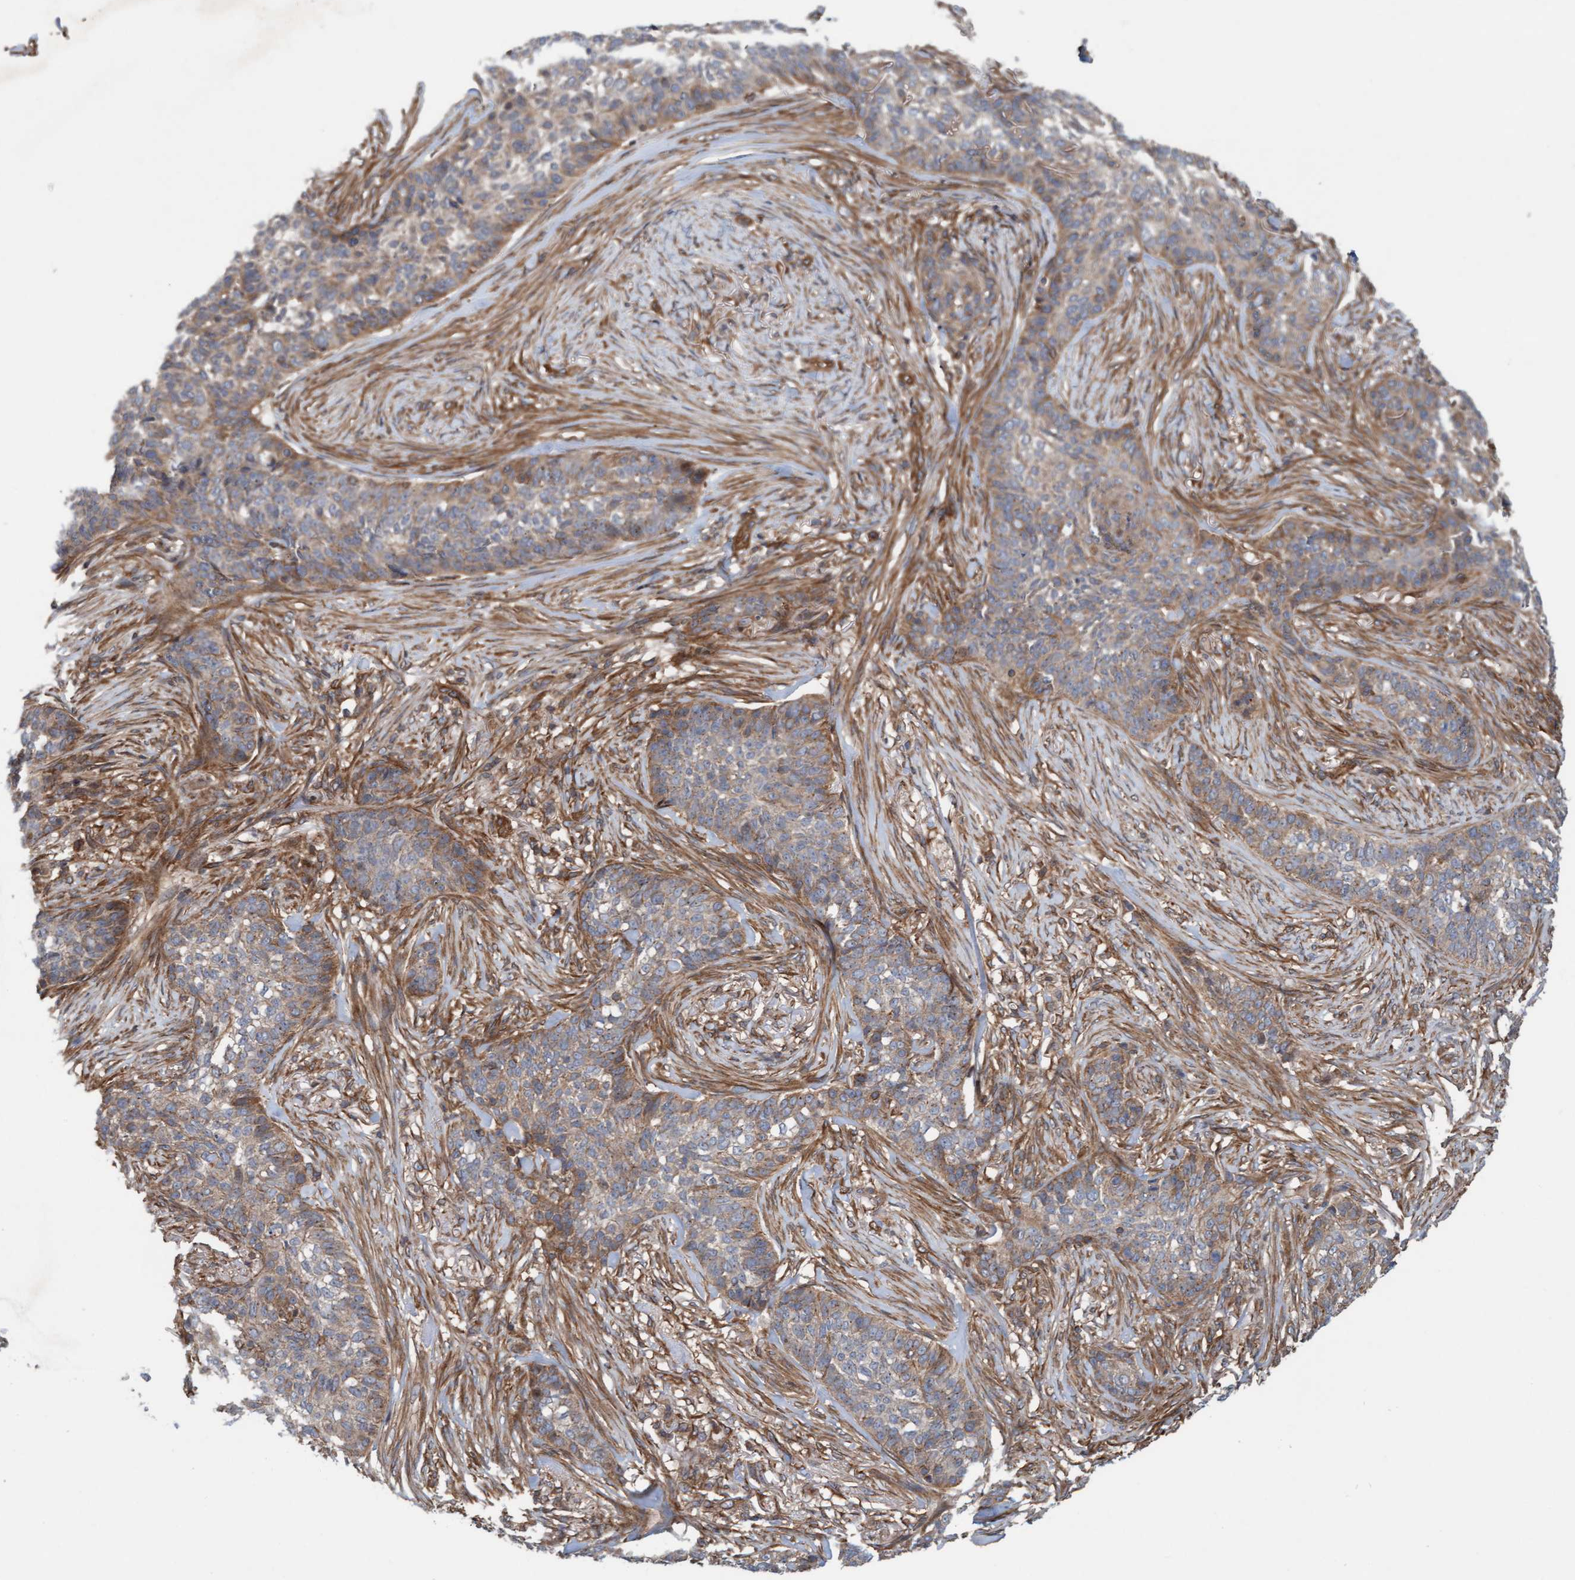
{"staining": {"intensity": "moderate", "quantity": ">75%", "location": "cytoplasmic/membranous"}, "tissue": "skin cancer", "cell_type": "Tumor cells", "image_type": "cancer", "snomed": [{"axis": "morphology", "description": "Basal cell carcinoma"}, {"axis": "topography", "description": "Skin"}], "caption": "Human basal cell carcinoma (skin) stained with a protein marker exhibits moderate staining in tumor cells.", "gene": "ERAL1", "patient": {"sex": "male", "age": 85}}